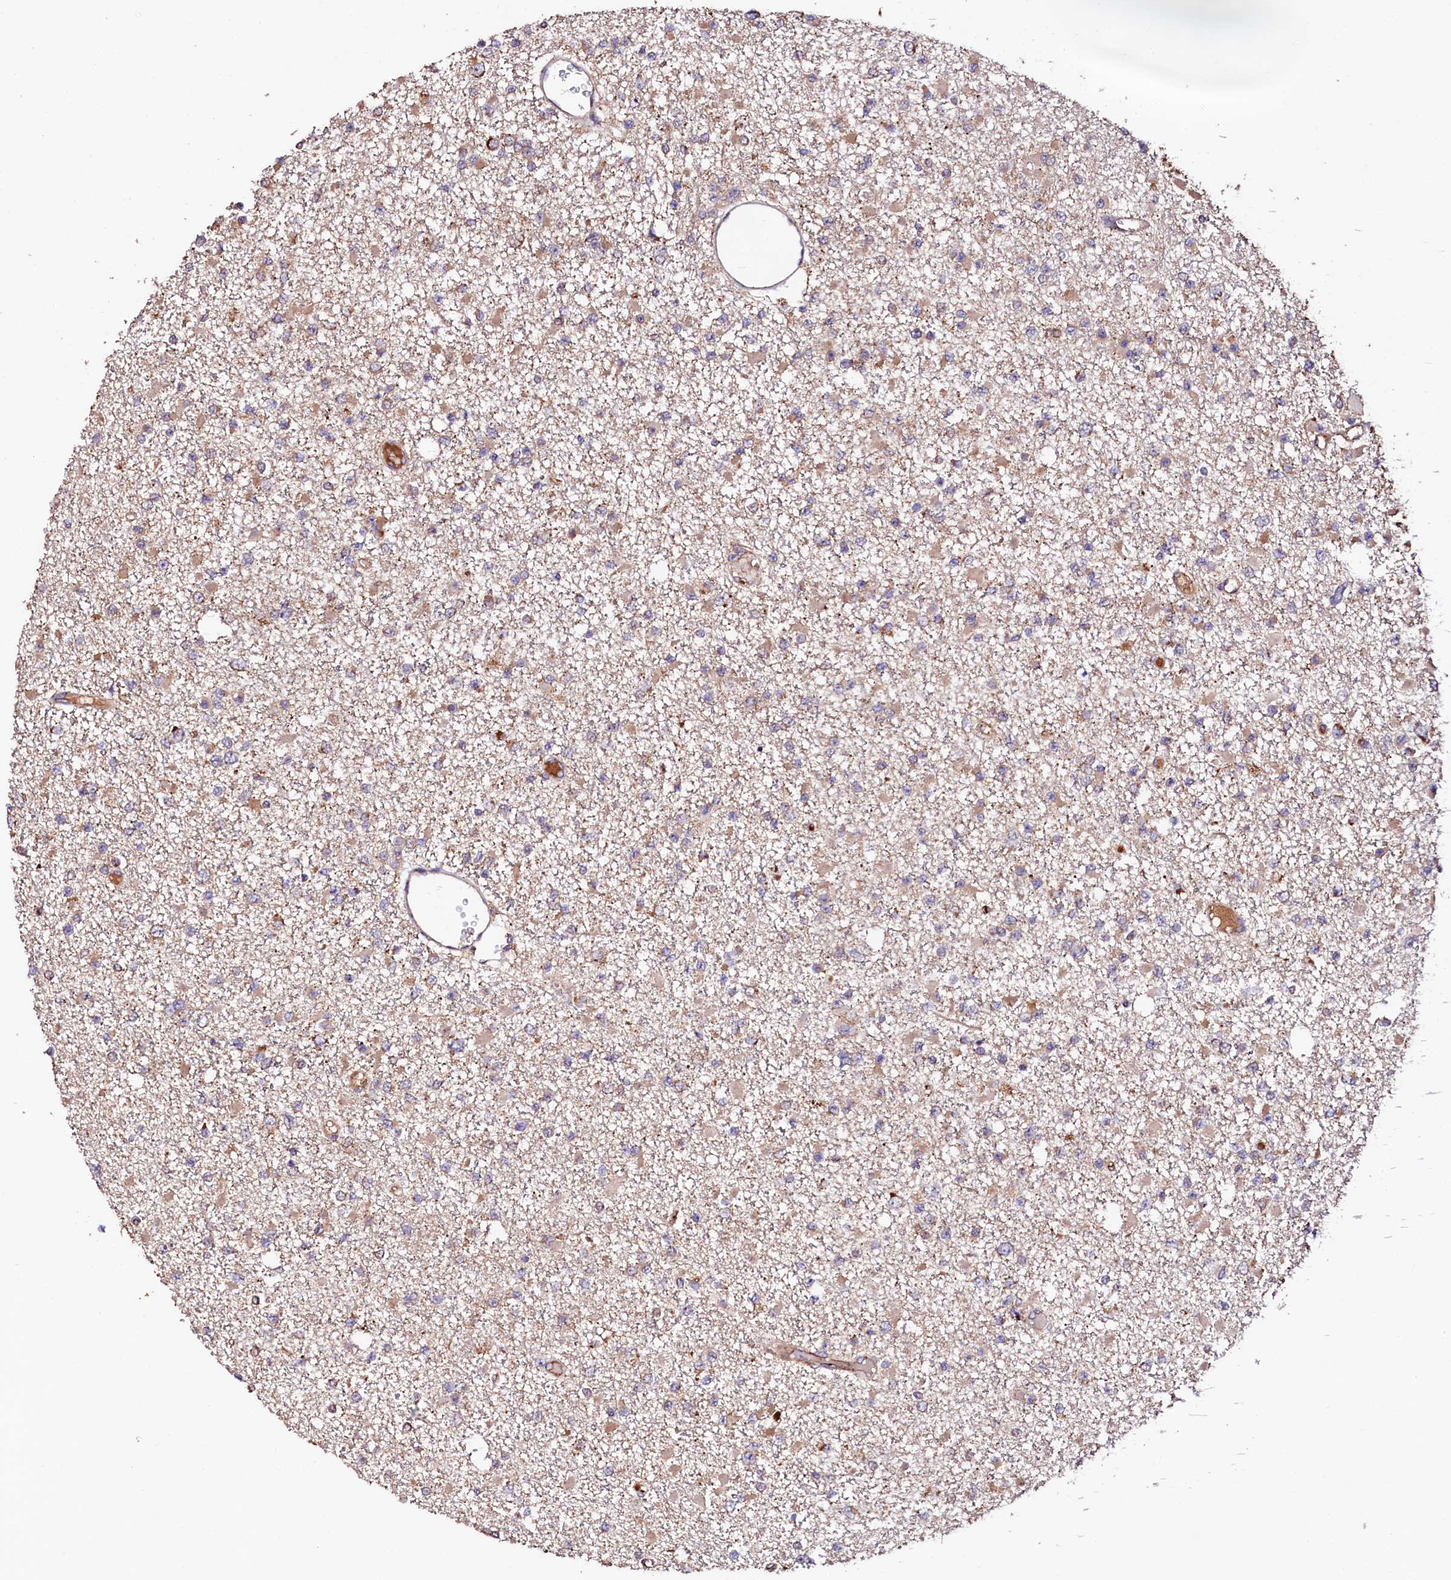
{"staining": {"intensity": "weak", "quantity": "<25%", "location": "cytoplasmic/membranous"}, "tissue": "glioma", "cell_type": "Tumor cells", "image_type": "cancer", "snomed": [{"axis": "morphology", "description": "Glioma, malignant, Low grade"}, {"axis": "topography", "description": "Brain"}], "caption": "IHC image of neoplastic tissue: human glioma stained with DAB shows no significant protein staining in tumor cells.", "gene": "ST3GAL1", "patient": {"sex": "female", "age": 22}}